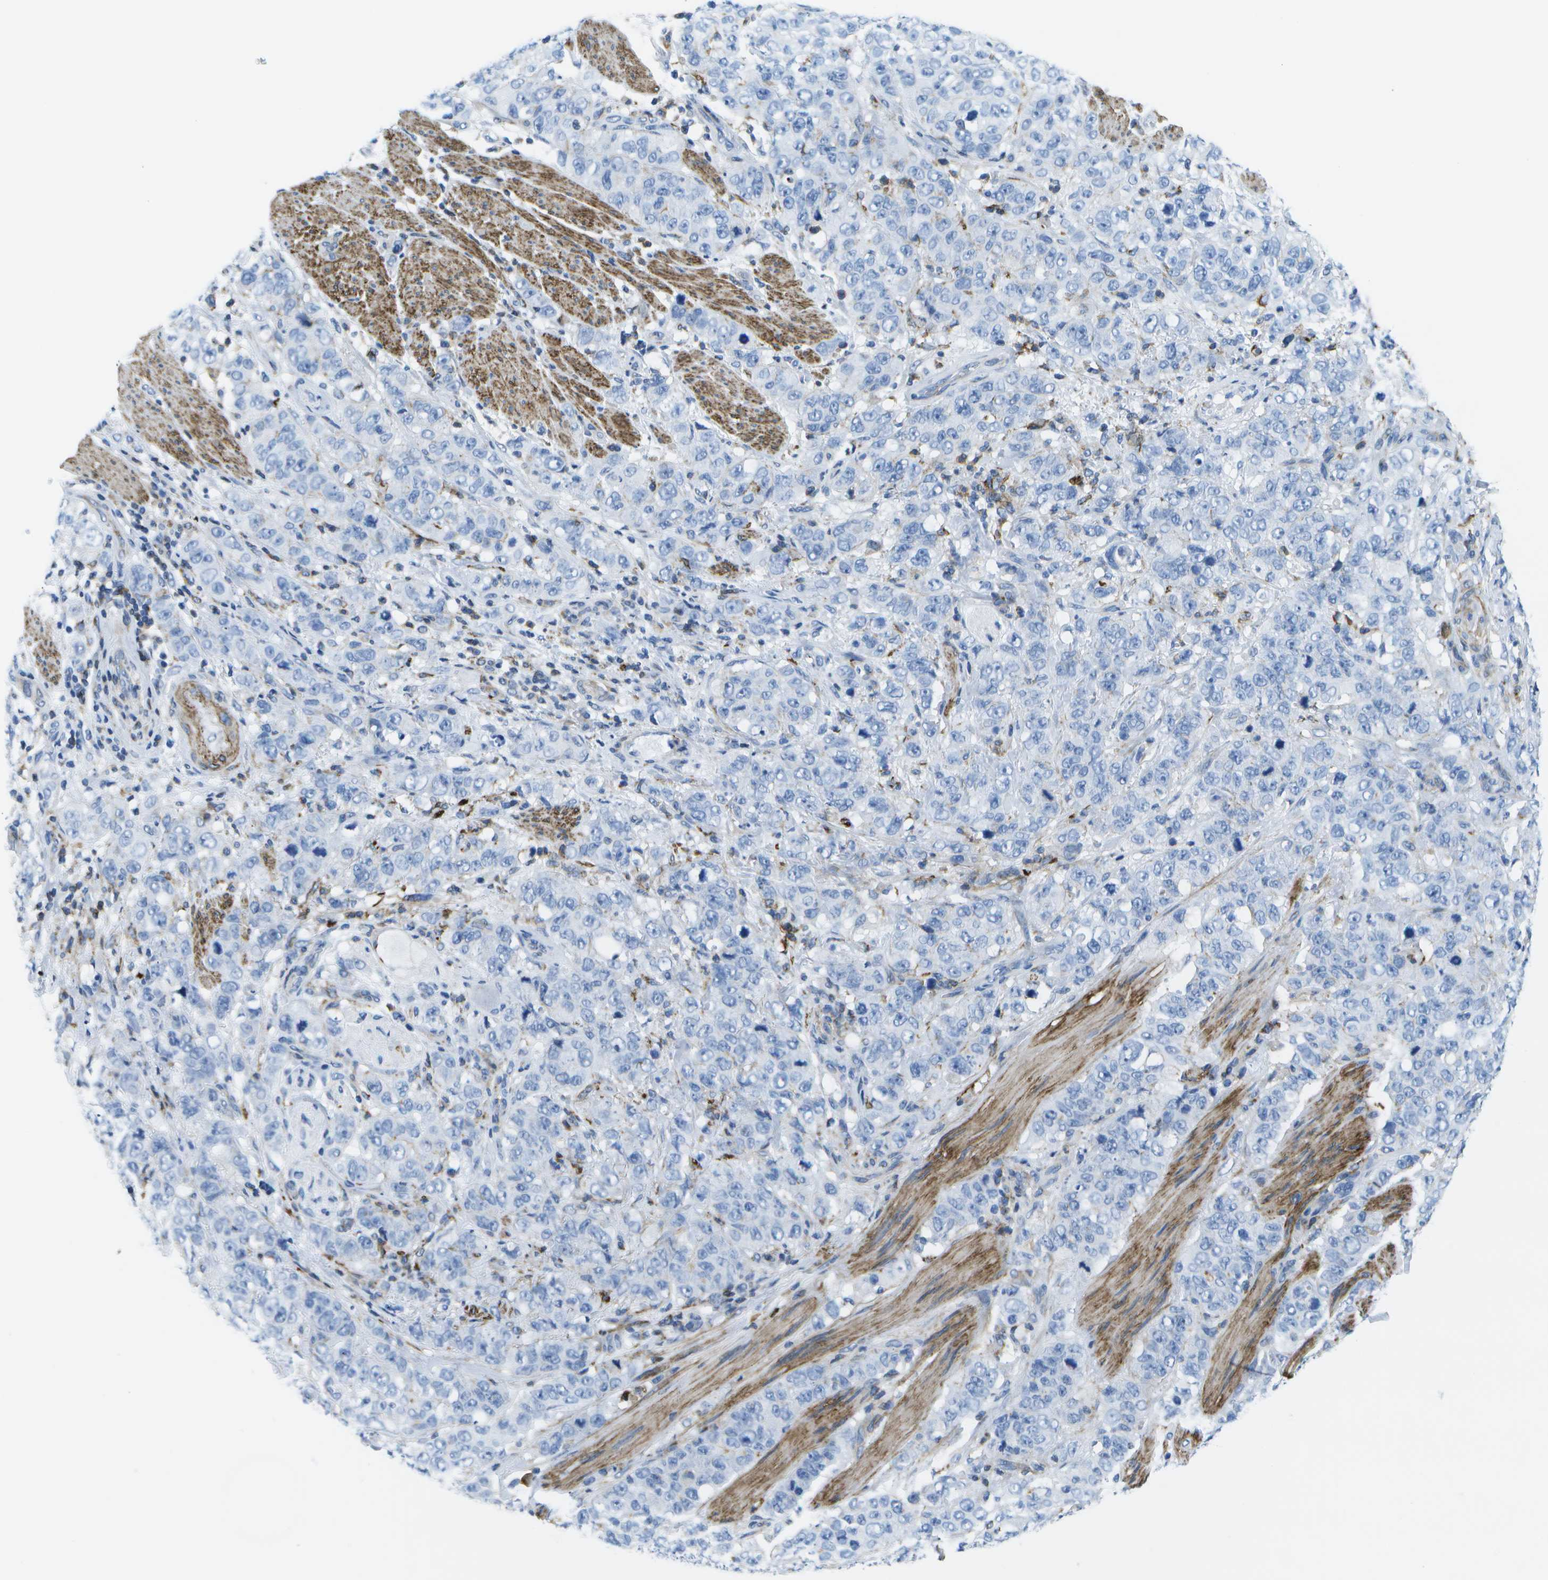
{"staining": {"intensity": "negative", "quantity": "none", "location": "none"}, "tissue": "stomach cancer", "cell_type": "Tumor cells", "image_type": "cancer", "snomed": [{"axis": "morphology", "description": "Adenocarcinoma, NOS"}, {"axis": "topography", "description": "Stomach"}], "caption": "This is an immunohistochemistry (IHC) micrograph of stomach adenocarcinoma. There is no staining in tumor cells.", "gene": "ADGRG6", "patient": {"sex": "male", "age": 48}}